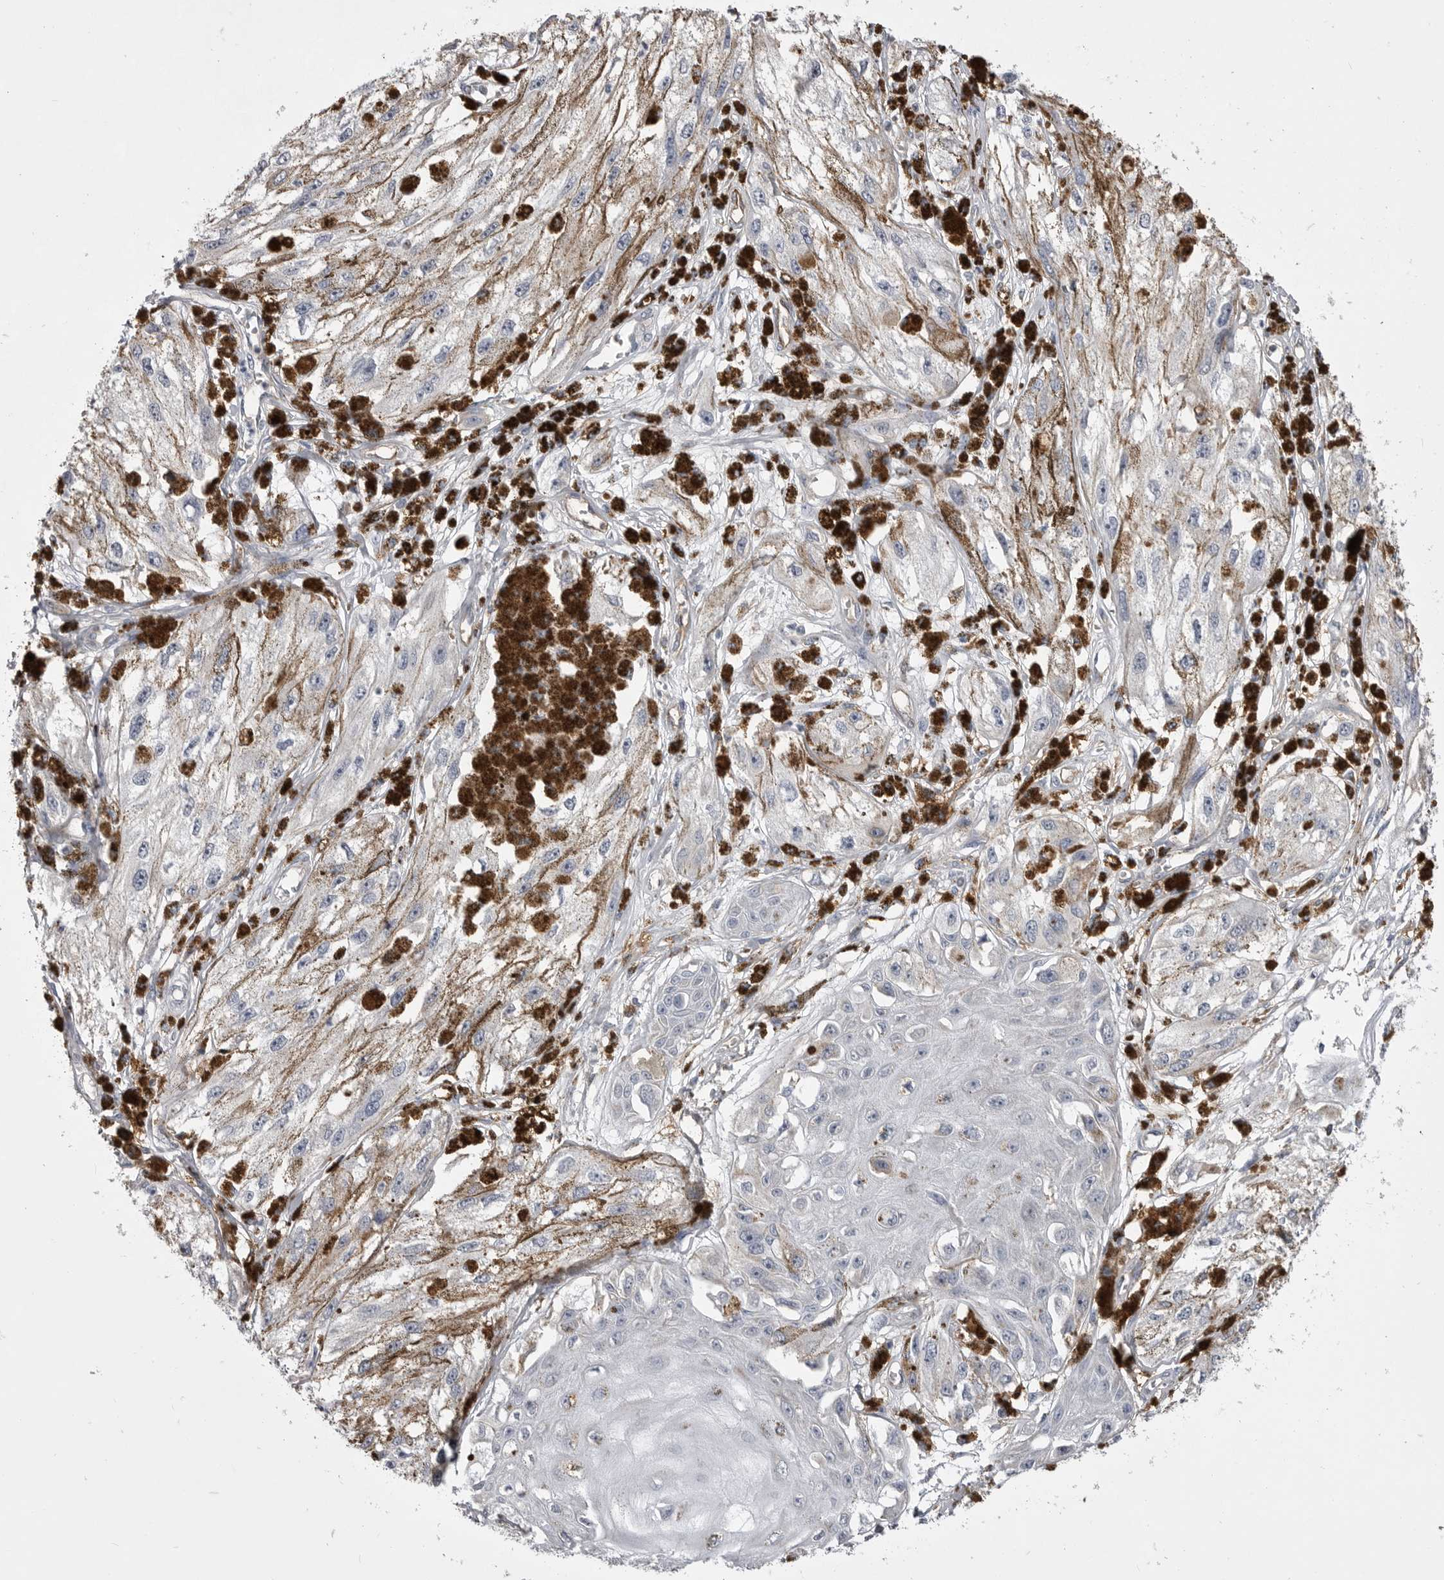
{"staining": {"intensity": "negative", "quantity": "none", "location": "none"}, "tissue": "melanoma", "cell_type": "Tumor cells", "image_type": "cancer", "snomed": [{"axis": "morphology", "description": "Malignant melanoma, NOS"}, {"axis": "topography", "description": "Skin"}], "caption": "Immunohistochemistry micrograph of human malignant melanoma stained for a protein (brown), which shows no positivity in tumor cells.", "gene": "OPLAH", "patient": {"sex": "male", "age": 88}}